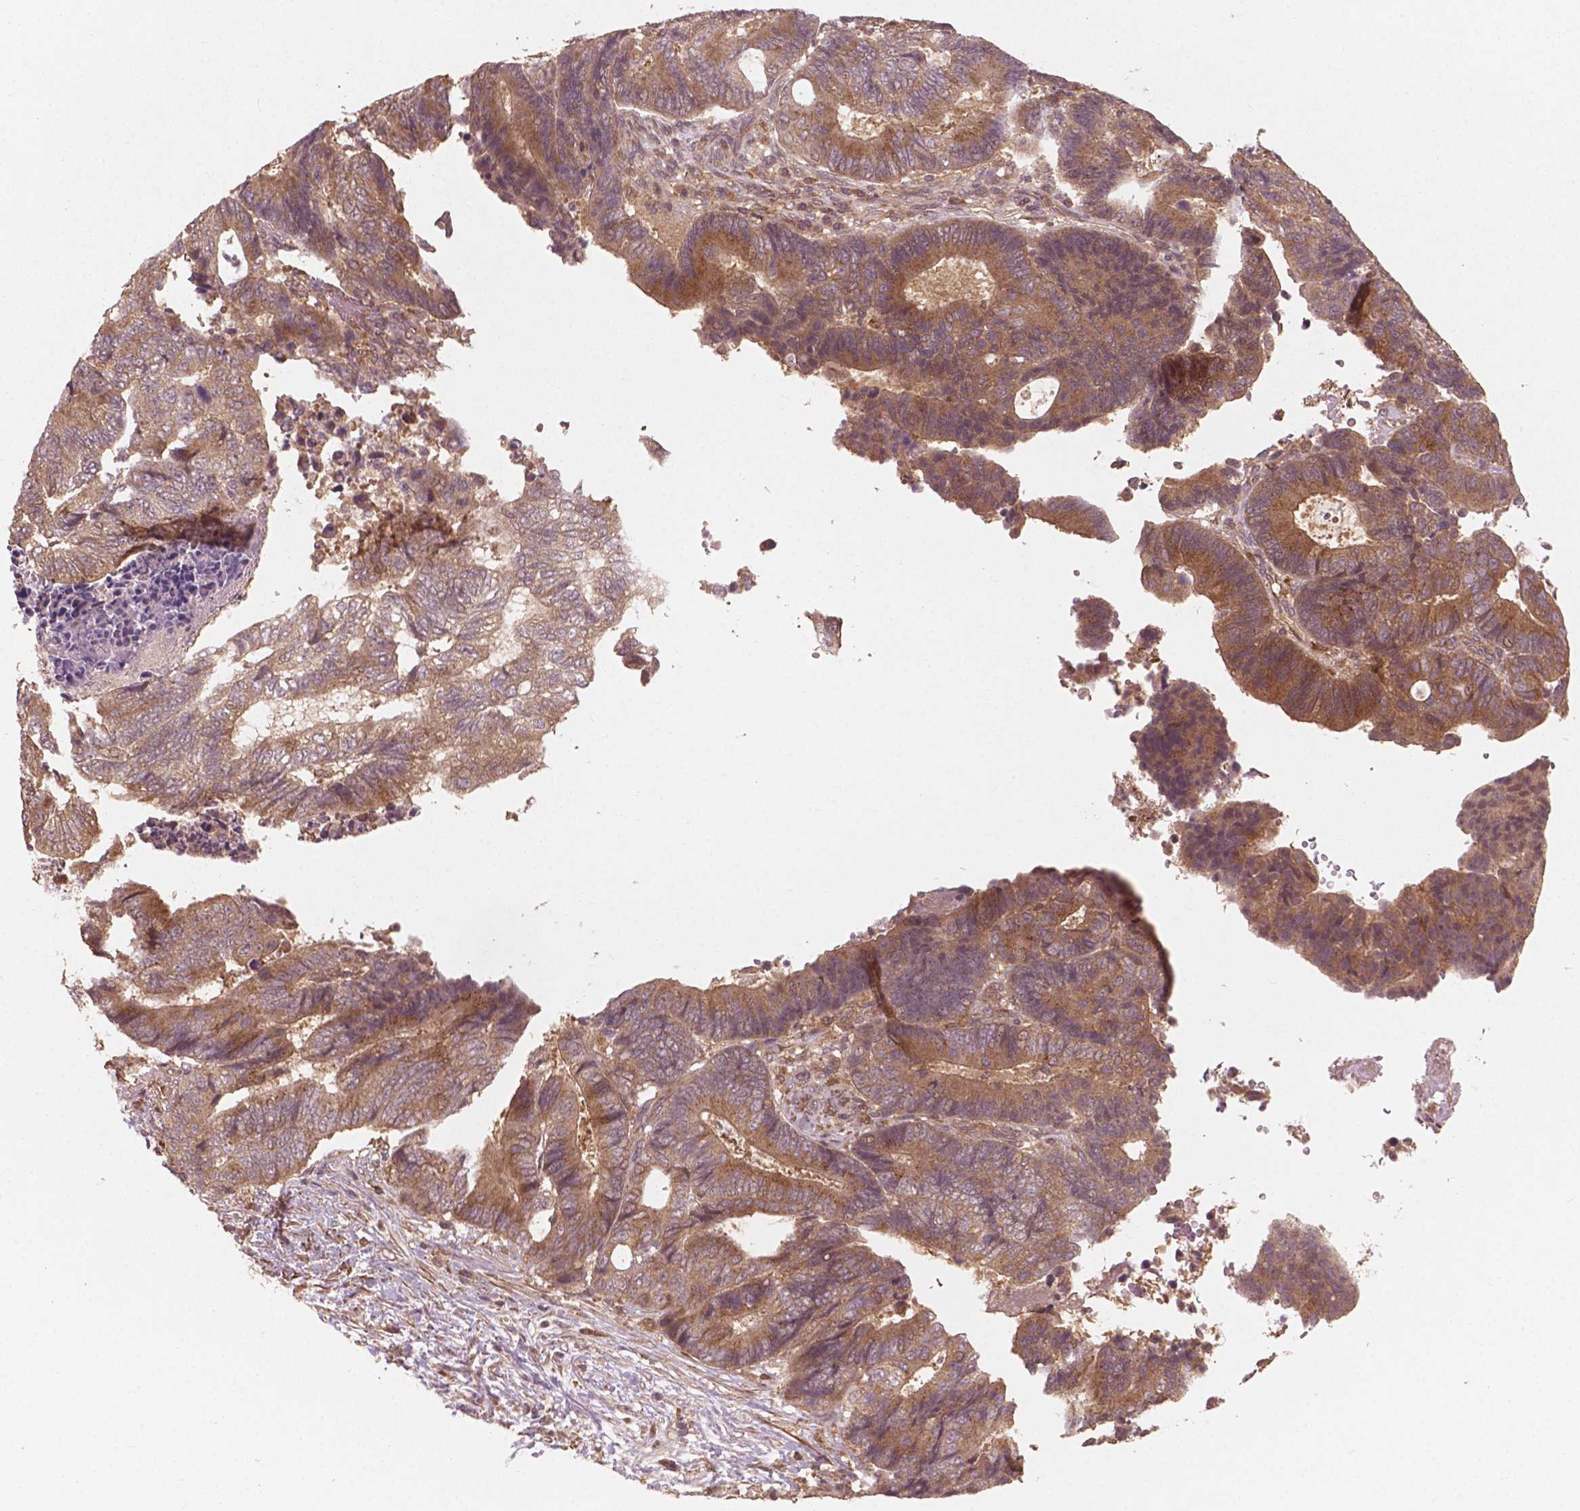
{"staining": {"intensity": "moderate", "quantity": ">75%", "location": "cytoplasmic/membranous"}, "tissue": "colorectal cancer", "cell_type": "Tumor cells", "image_type": "cancer", "snomed": [{"axis": "morphology", "description": "Adenocarcinoma, NOS"}, {"axis": "topography", "description": "Colon"}], "caption": "Human adenocarcinoma (colorectal) stained with a brown dye displays moderate cytoplasmic/membranous positive expression in about >75% of tumor cells.", "gene": "CYFIP2", "patient": {"sex": "female", "age": 48}}